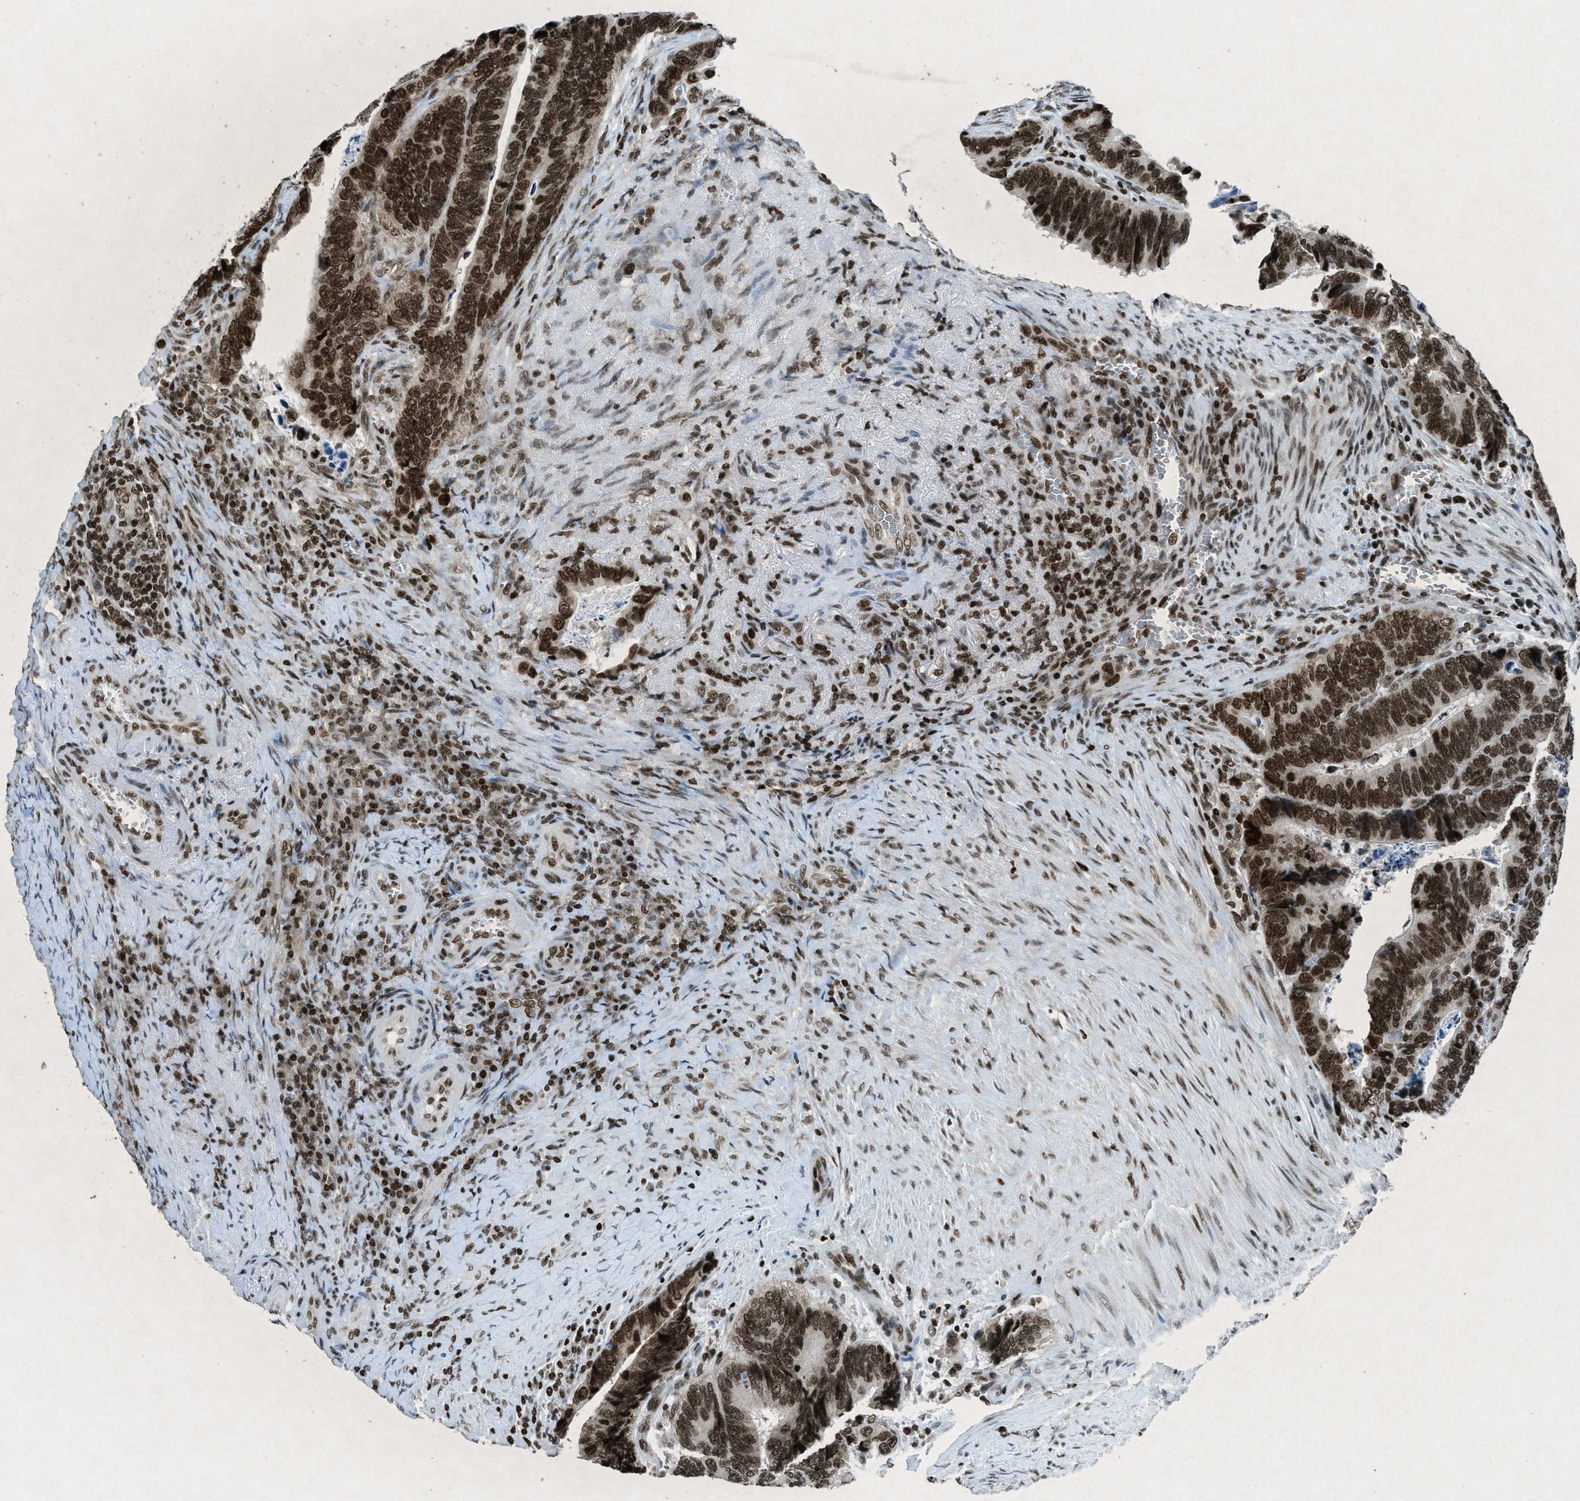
{"staining": {"intensity": "strong", "quantity": ">75%", "location": "nuclear"}, "tissue": "colorectal cancer", "cell_type": "Tumor cells", "image_type": "cancer", "snomed": [{"axis": "morphology", "description": "Adenocarcinoma, NOS"}, {"axis": "topography", "description": "Colon"}], "caption": "Colorectal adenocarcinoma tissue reveals strong nuclear positivity in approximately >75% of tumor cells, visualized by immunohistochemistry.", "gene": "NXF1", "patient": {"sex": "male", "age": 72}}